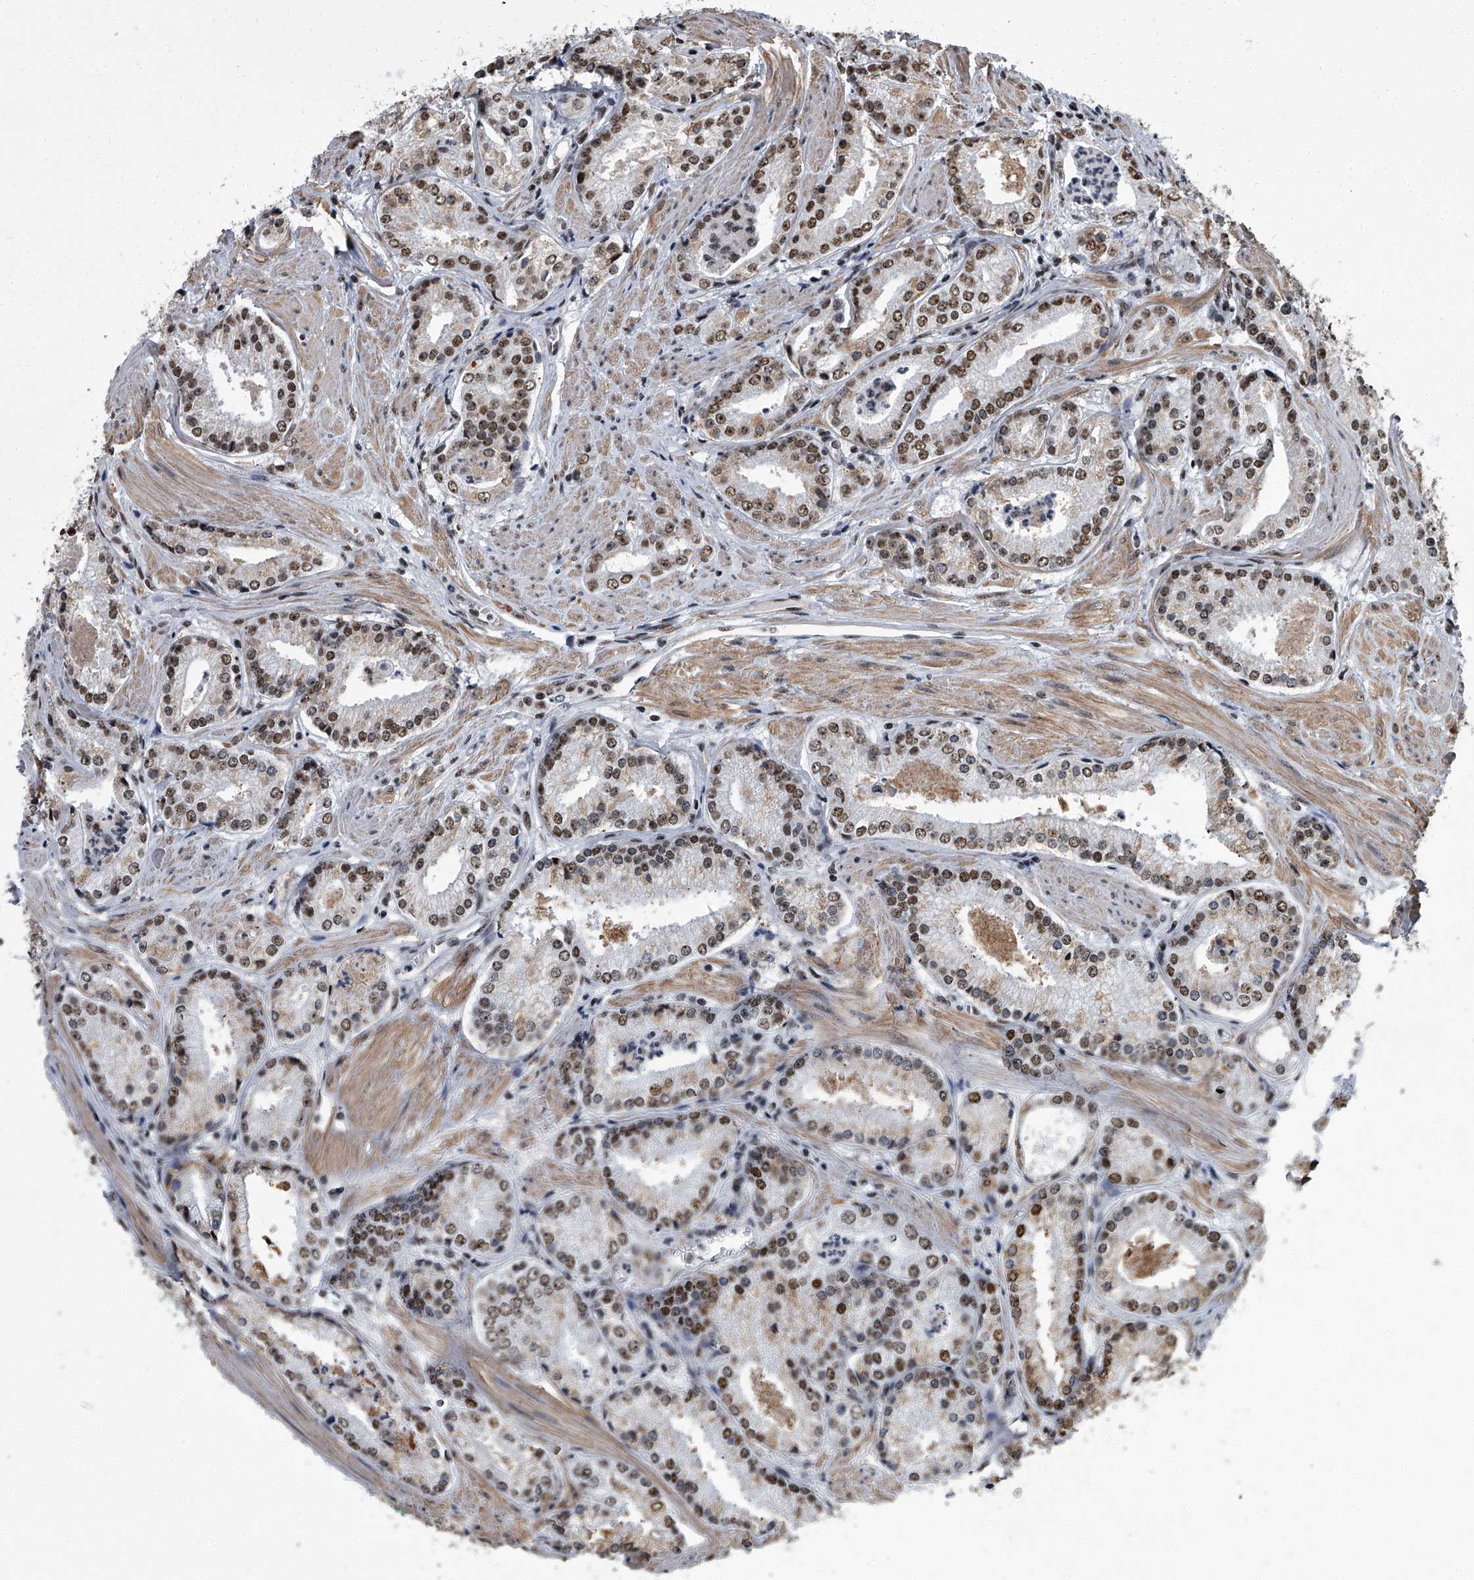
{"staining": {"intensity": "moderate", "quantity": "25%-75%", "location": "nuclear"}, "tissue": "prostate cancer", "cell_type": "Tumor cells", "image_type": "cancer", "snomed": [{"axis": "morphology", "description": "Adenocarcinoma, Low grade"}, {"axis": "topography", "description": "Prostate"}], "caption": "This is an image of immunohistochemistry (IHC) staining of low-grade adenocarcinoma (prostate), which shows moderate positivity in the nuclear of tumor cells.", "gene": "ZNF518B", "patient": {"sex": "male", "age": 54}}